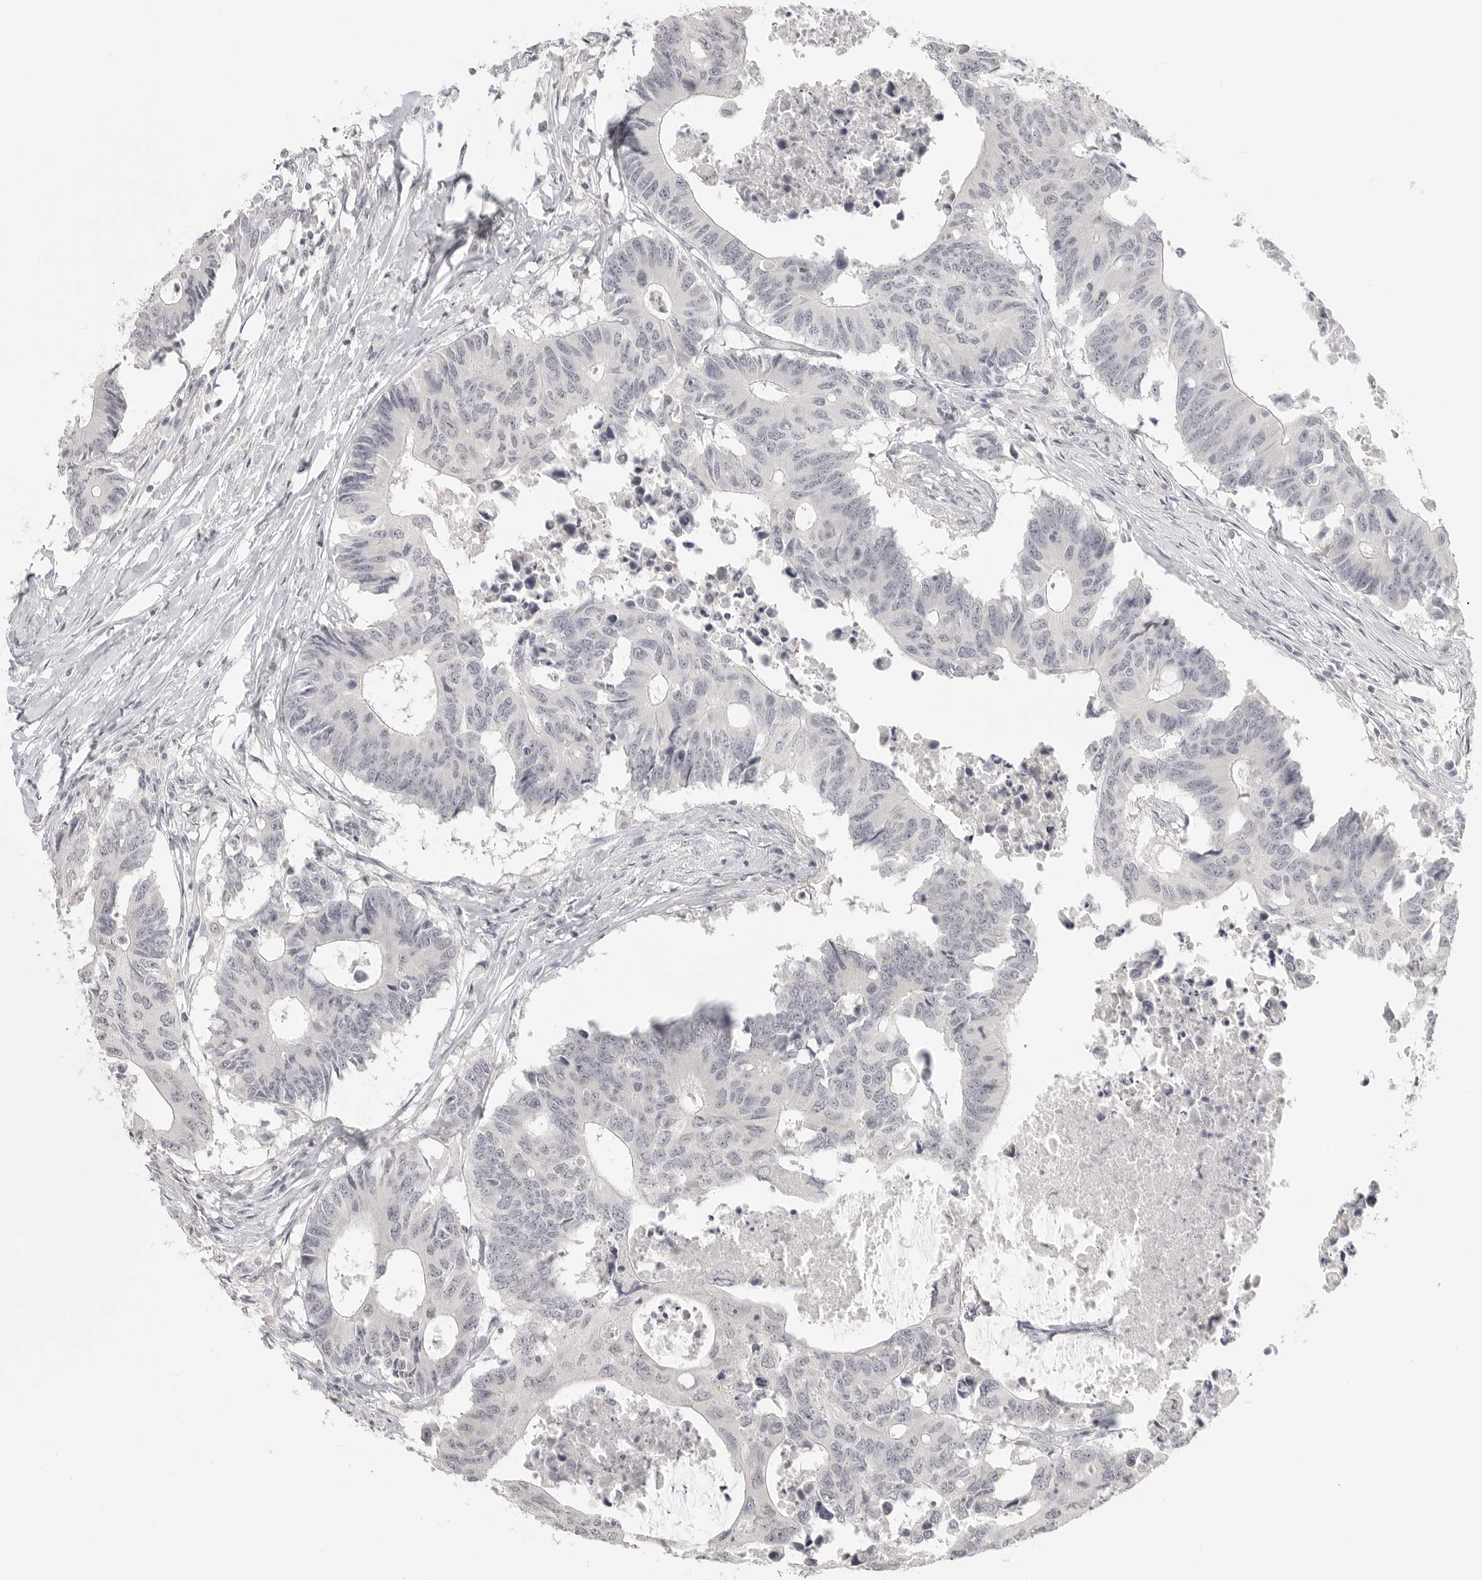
{"staining": {"intensity": "negative", "quantity": "none", "location": "none"}, "tissue": "colorectal cancer", "cell_type": "Tumor cells", "image_type": "cancer", "snomed": [{"axis": "morphology", "description": "Adenocarcinoma, NOS"}, {"axis": "topography", "description": "Colon"}], "caption": "Tumor cells are negative for protein expression in human colorectal cancer. Nuclei are stained in blue.", "gene": "KLK11", "patient": {"sex": "male", "age": 71}}